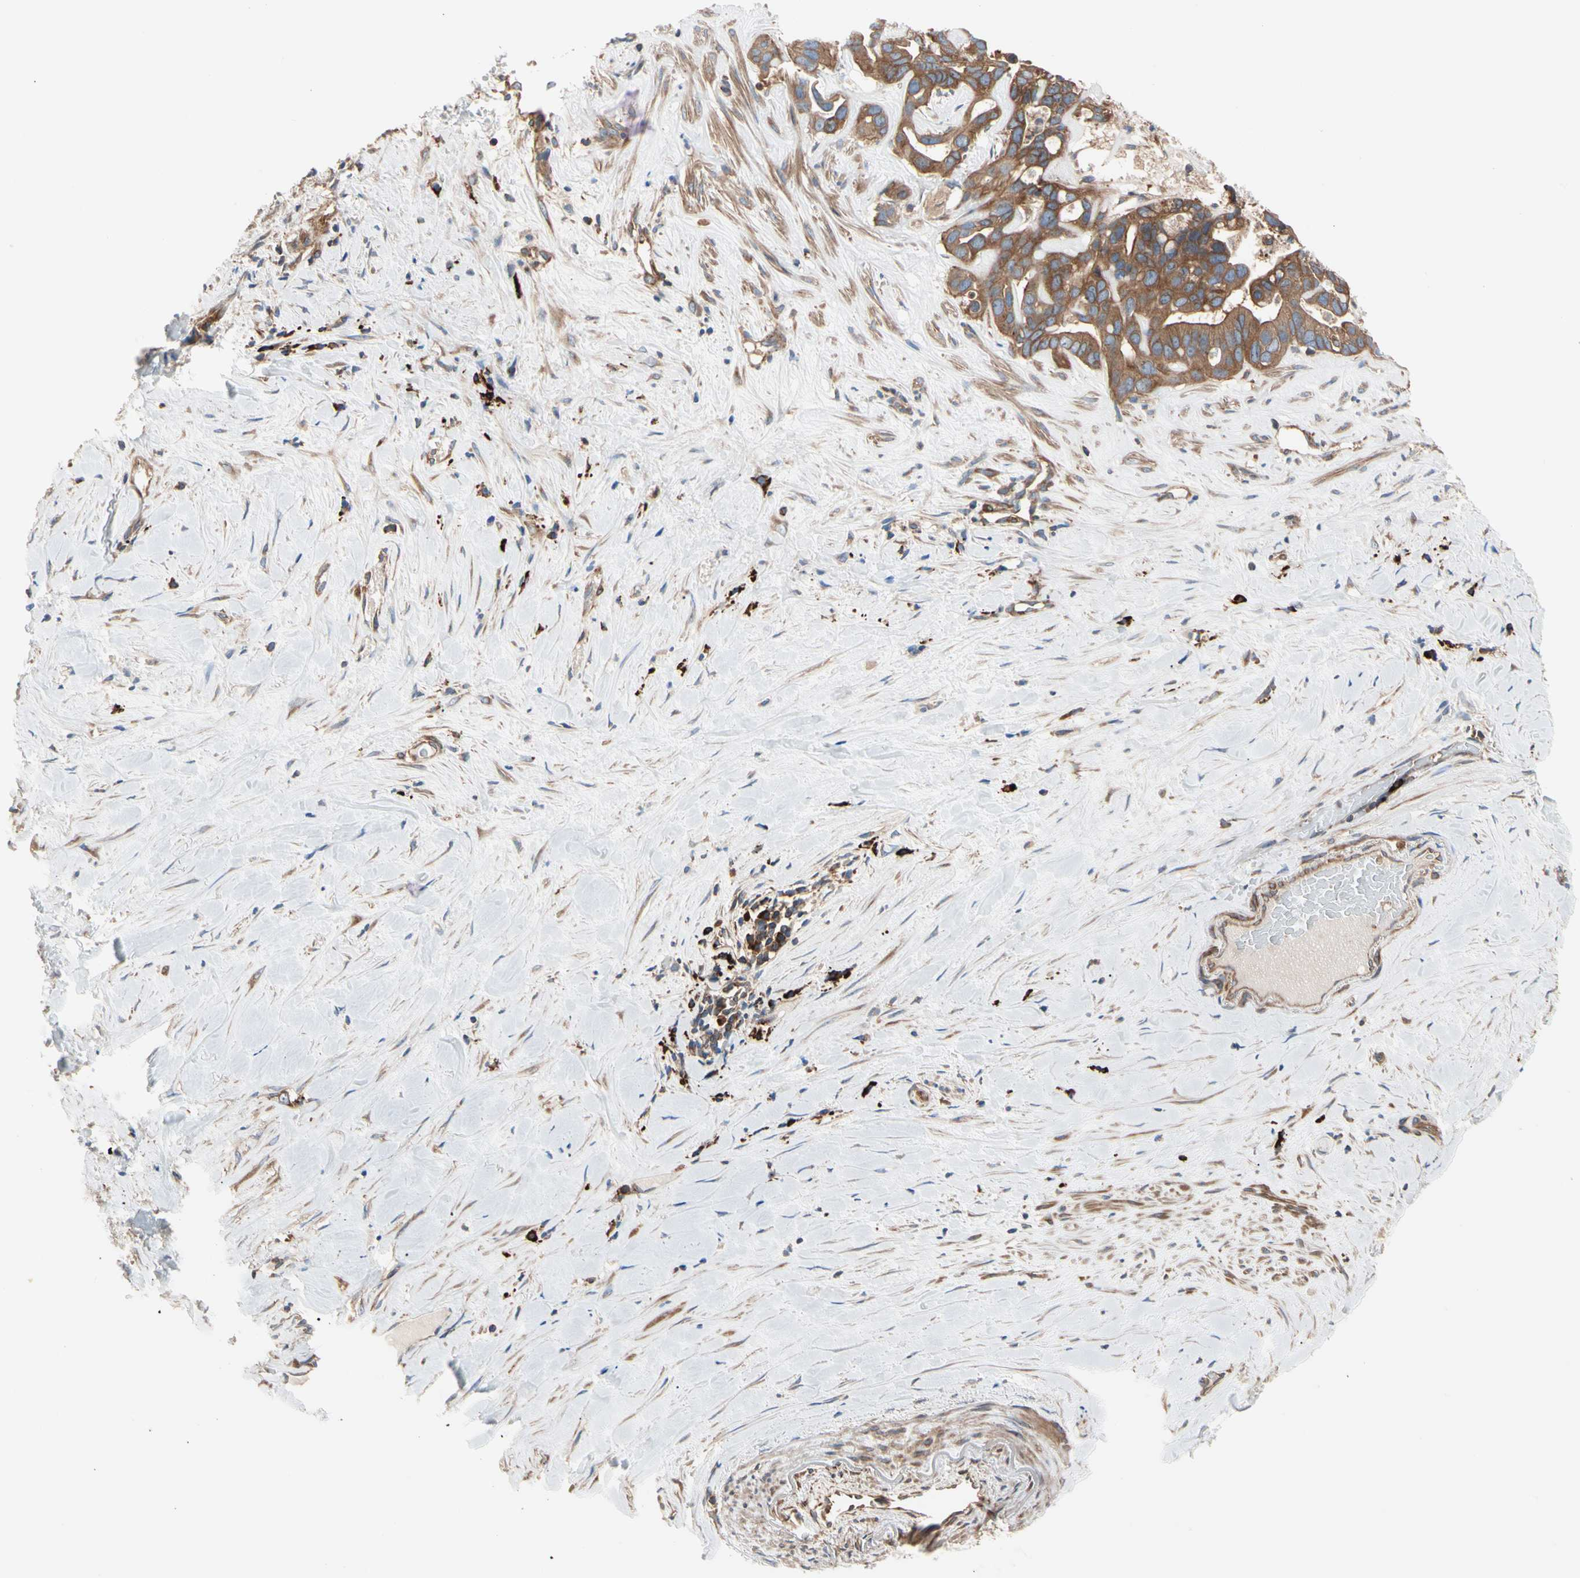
{"staining": {"intensity": "strong", "quantity": ">75%", "location": "cytoplasmic/membranous"}, "tissue": "liver cancer", "cell_type": "Tumor cells", "image_type": "cancer", "snomed": [{"axis": "morphology", "description": "Cholangiocarcinoma"}, {"axis": "topography", "description": "Liver"}], "caption": "This is an image of immunohistochemistry staining of liver cancer, which shows strong expression in the cytoplasmic/membranous of tumor cells.", "gene": "ROCK1", "patient": {"sex": "female", "age": 65}}